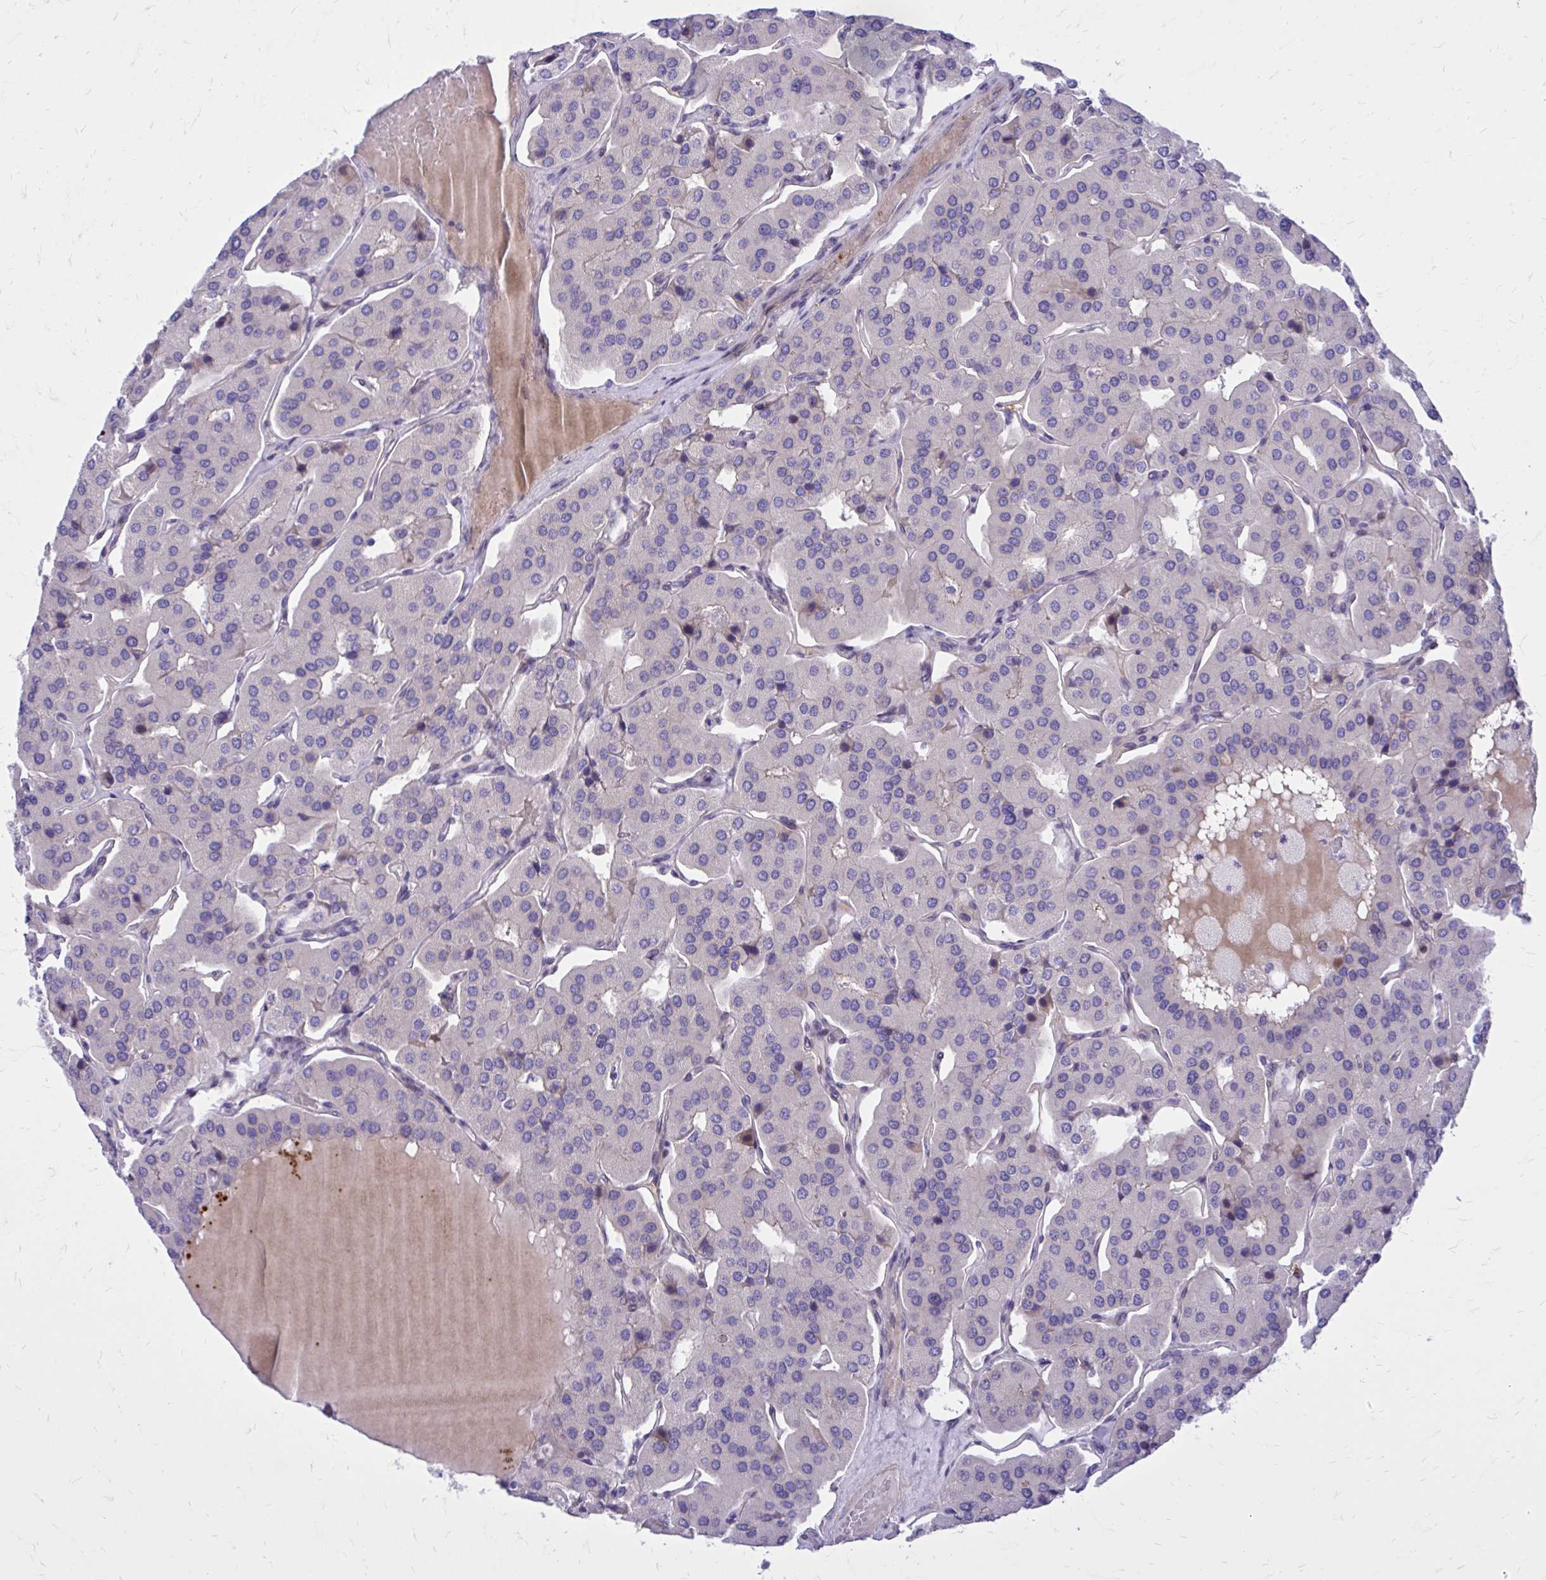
{"staining": {"intensity": "negative", "quantity": "none", "location": "none"}, "tissue": "parathyroid gland", "cell_type": "Glandular cells", "image_type": "normal", "snomed": [{"axis": "morphology", "description": "Normal tissue, NOS"}, {"axis": "morphology", "description": "Adenoma, NOS"}, {"axis": "topography", "description": "Parathyroid gland"}], "caption": "Immunohistochemistry (IHC) histopathology image of unremarkable human parathyroid gland stained for a protein (brown), which reveals no expression in glandular cells. (DAB (3,3'-diaminobenzidine) immunohistochemistry (IHC) with hematoxylin counter stain).", "gene": "ADAMTSL1", "patient": {"sex": "female", "age": 86}}